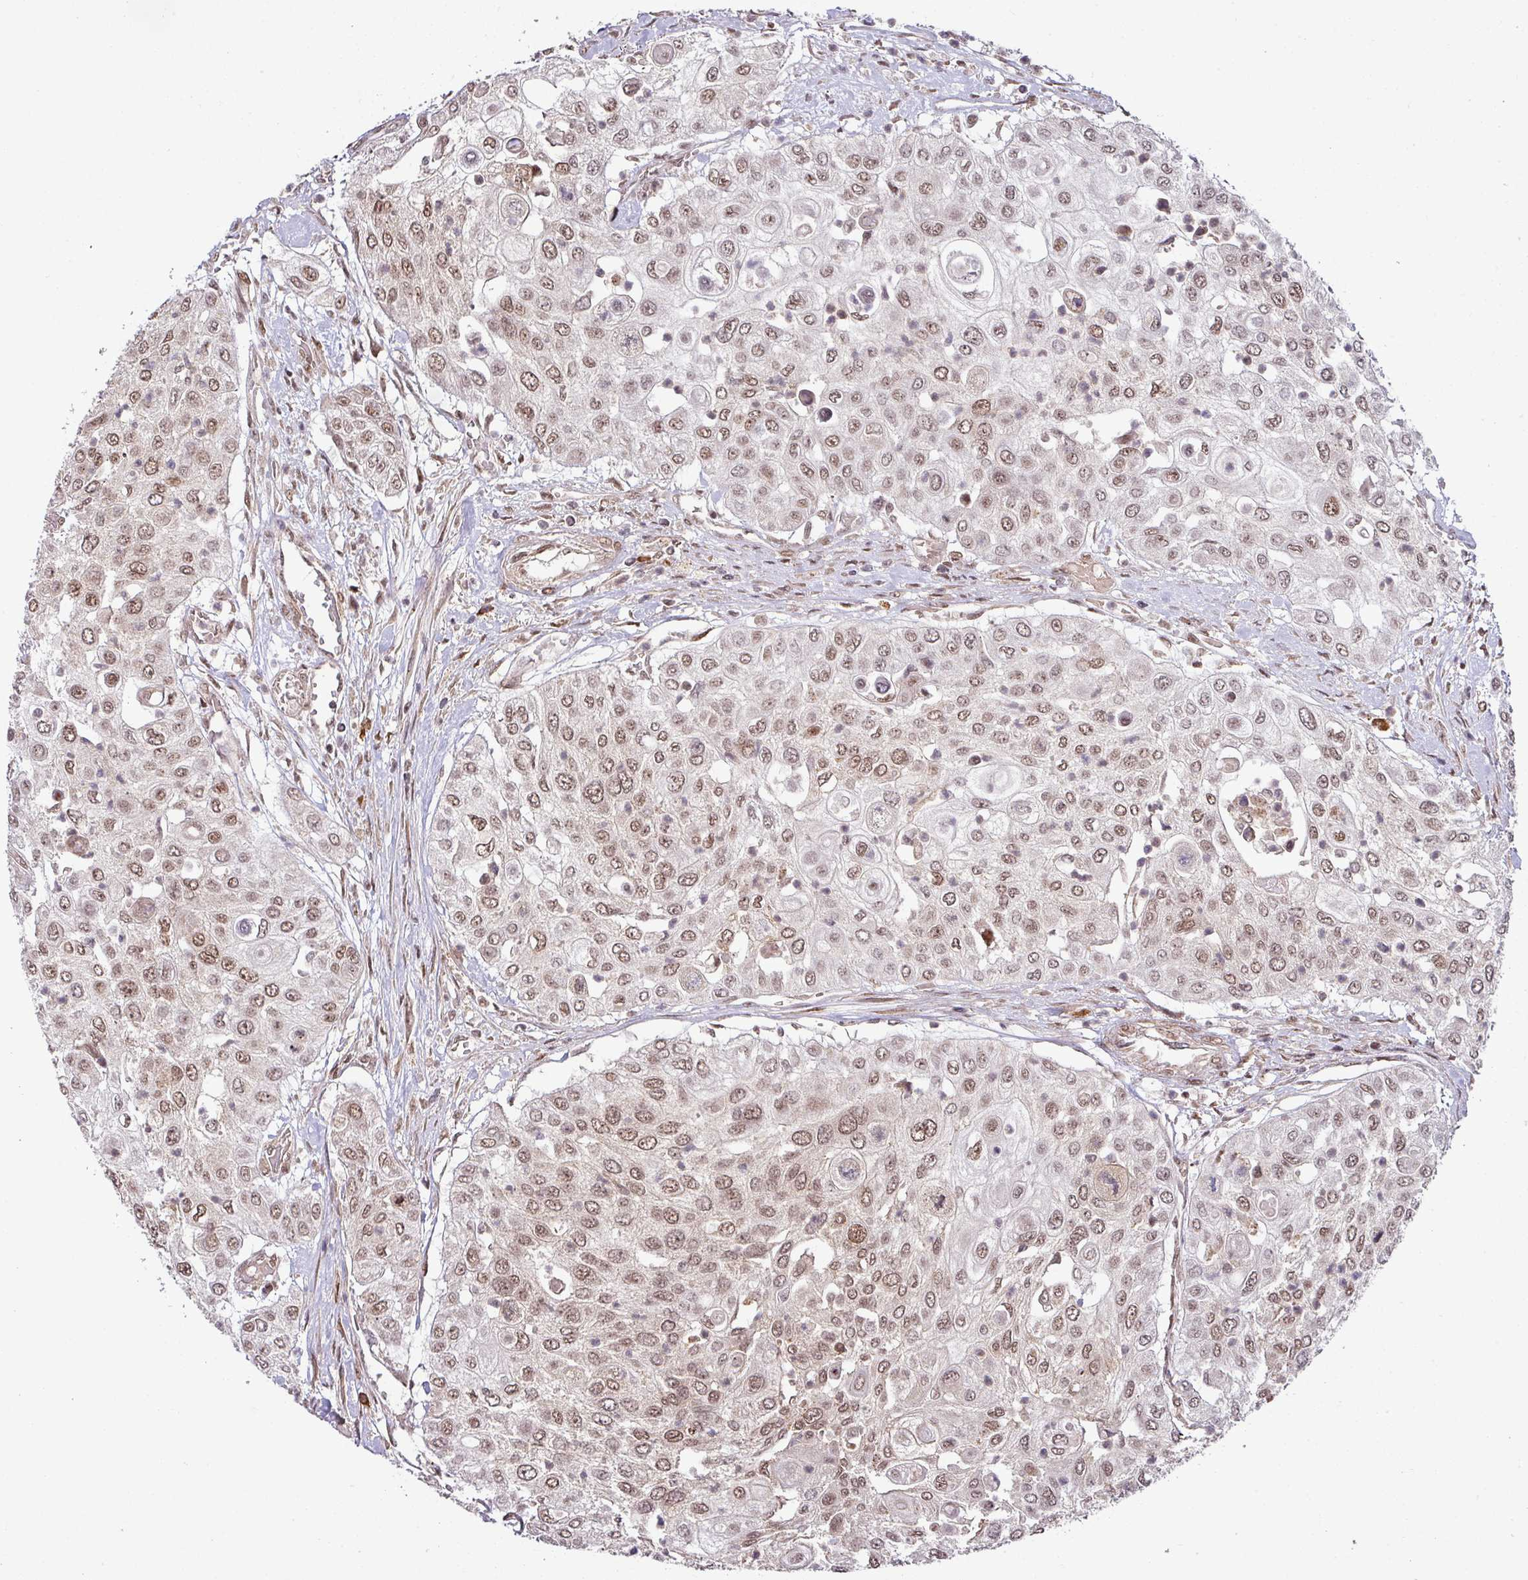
{"staining": {"intensity": "moderate", "quantity": ">75%", "location": "nuclear"}, "tissue": "urothelial cancer", "cell_type": "Tumor cells", "image_type": "cancer", "snomed": [{"axis": "morphology", "description": "Urothelial carcinoma, High grade"}, {"axis": "topography", "description": "Urinary bladder"}], "caption": "Protein analysis of urothelial cancer tissue shows moderate nuclear positivity in about >75% of tumor cells.", "gene": "PHF23", "patient": {"sex": "female", "age": 79}}